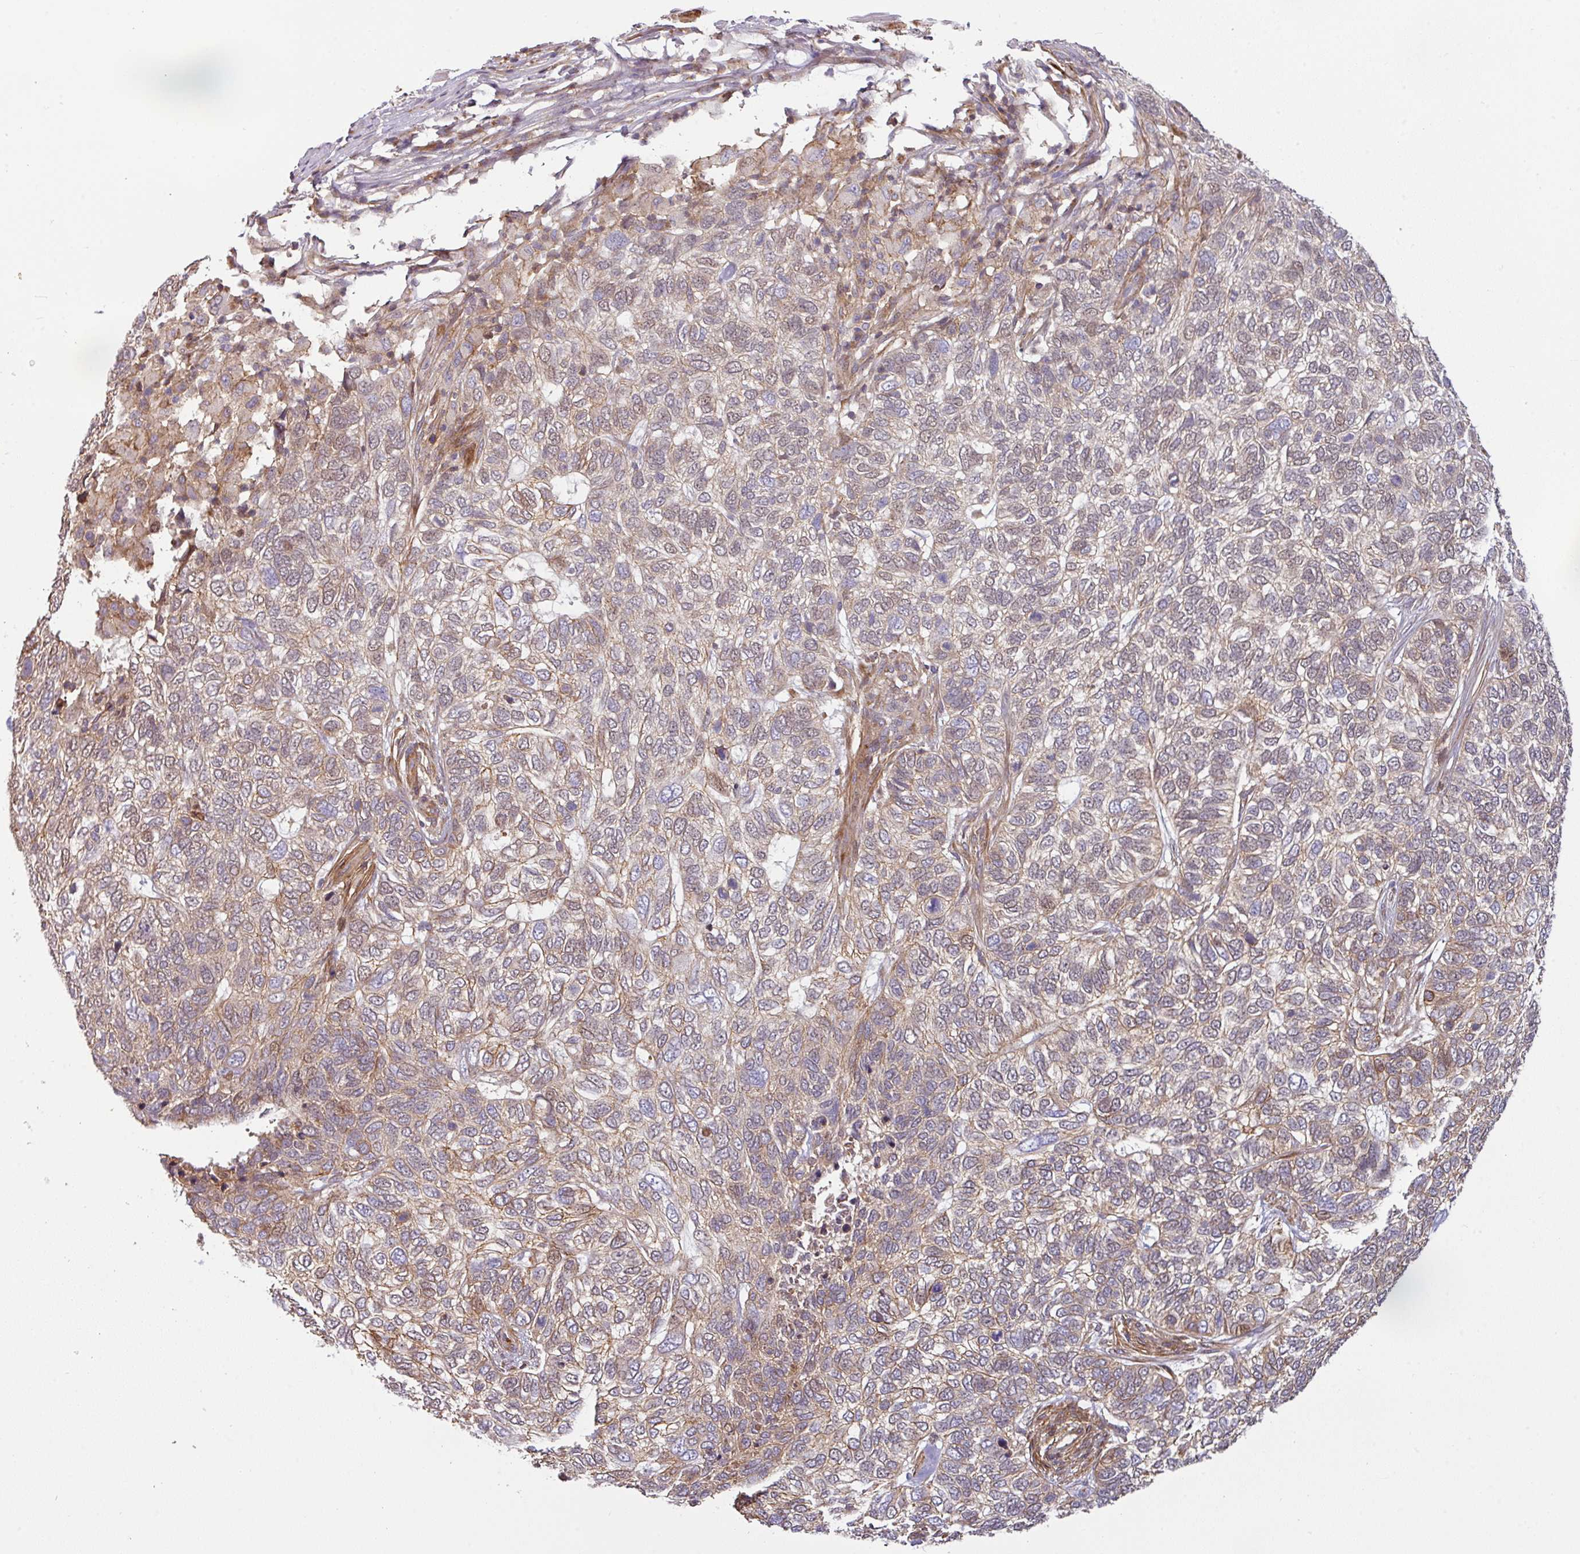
{"staining": {"intensity": "weak", "quantity": "25%-75%", "location": "cytoplasmic/membranous"}, "tissue": "skin cancer", "cell_type": "Tumor cells", "image_type": "cancer", "snomed": [{"axis": "morphology", "description": "Basal cell carcinoma"}, {"axis": "topography", "description": "Skin"}], "caption": "IHC of skin cancer (basal cell carcinoma) reveals low levels of weak cytoplasmic/membranous positivity in about 25%-75% of tumor cells. (brown staining indicates protein expression, while blue staining denotes nuclei).", "gene": "CASP2", "patient": {"sex": "female", "age": 65}}